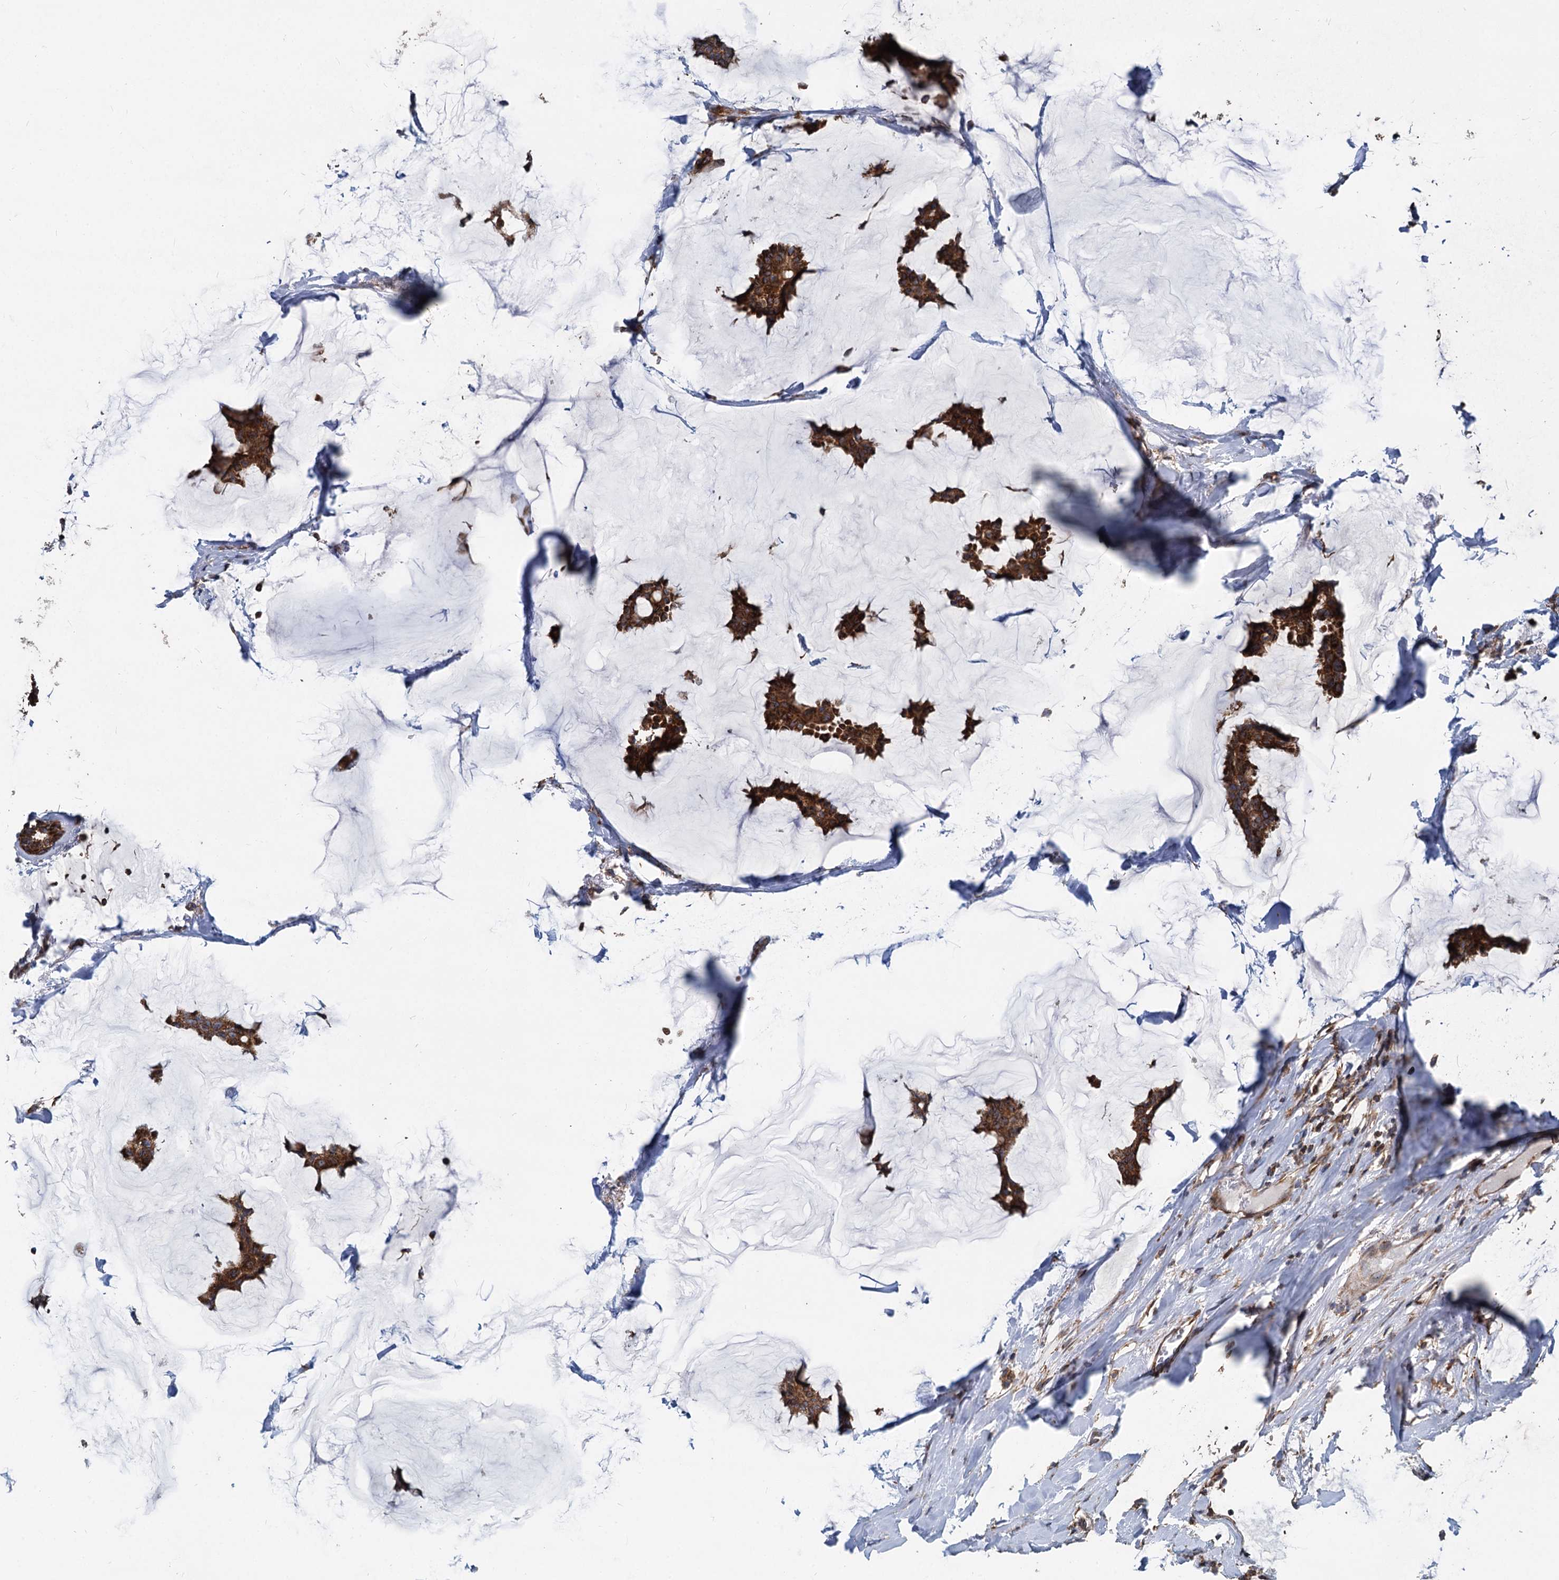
{"staining": {"intensity": "strong", "quantity": ">75%", "location": "cytoplasmic/membranous"}, "tissue": "breast cancer", "cell_type": "Tumor cells", "image_type": "cancer", "snomed": [{"axis": "morphology", "description": "Duct carcinoma"}, {"axis": "topography", "description": "Breast"}], "caption": "Immunohistochemical staining of human intraductal carcinoma (breast) shows strong cytoplasmic/membranous protein positivity in about >75% of tumor cells.", "gene": "STIM1", "patient": {"sex": "female", "age": 93}}